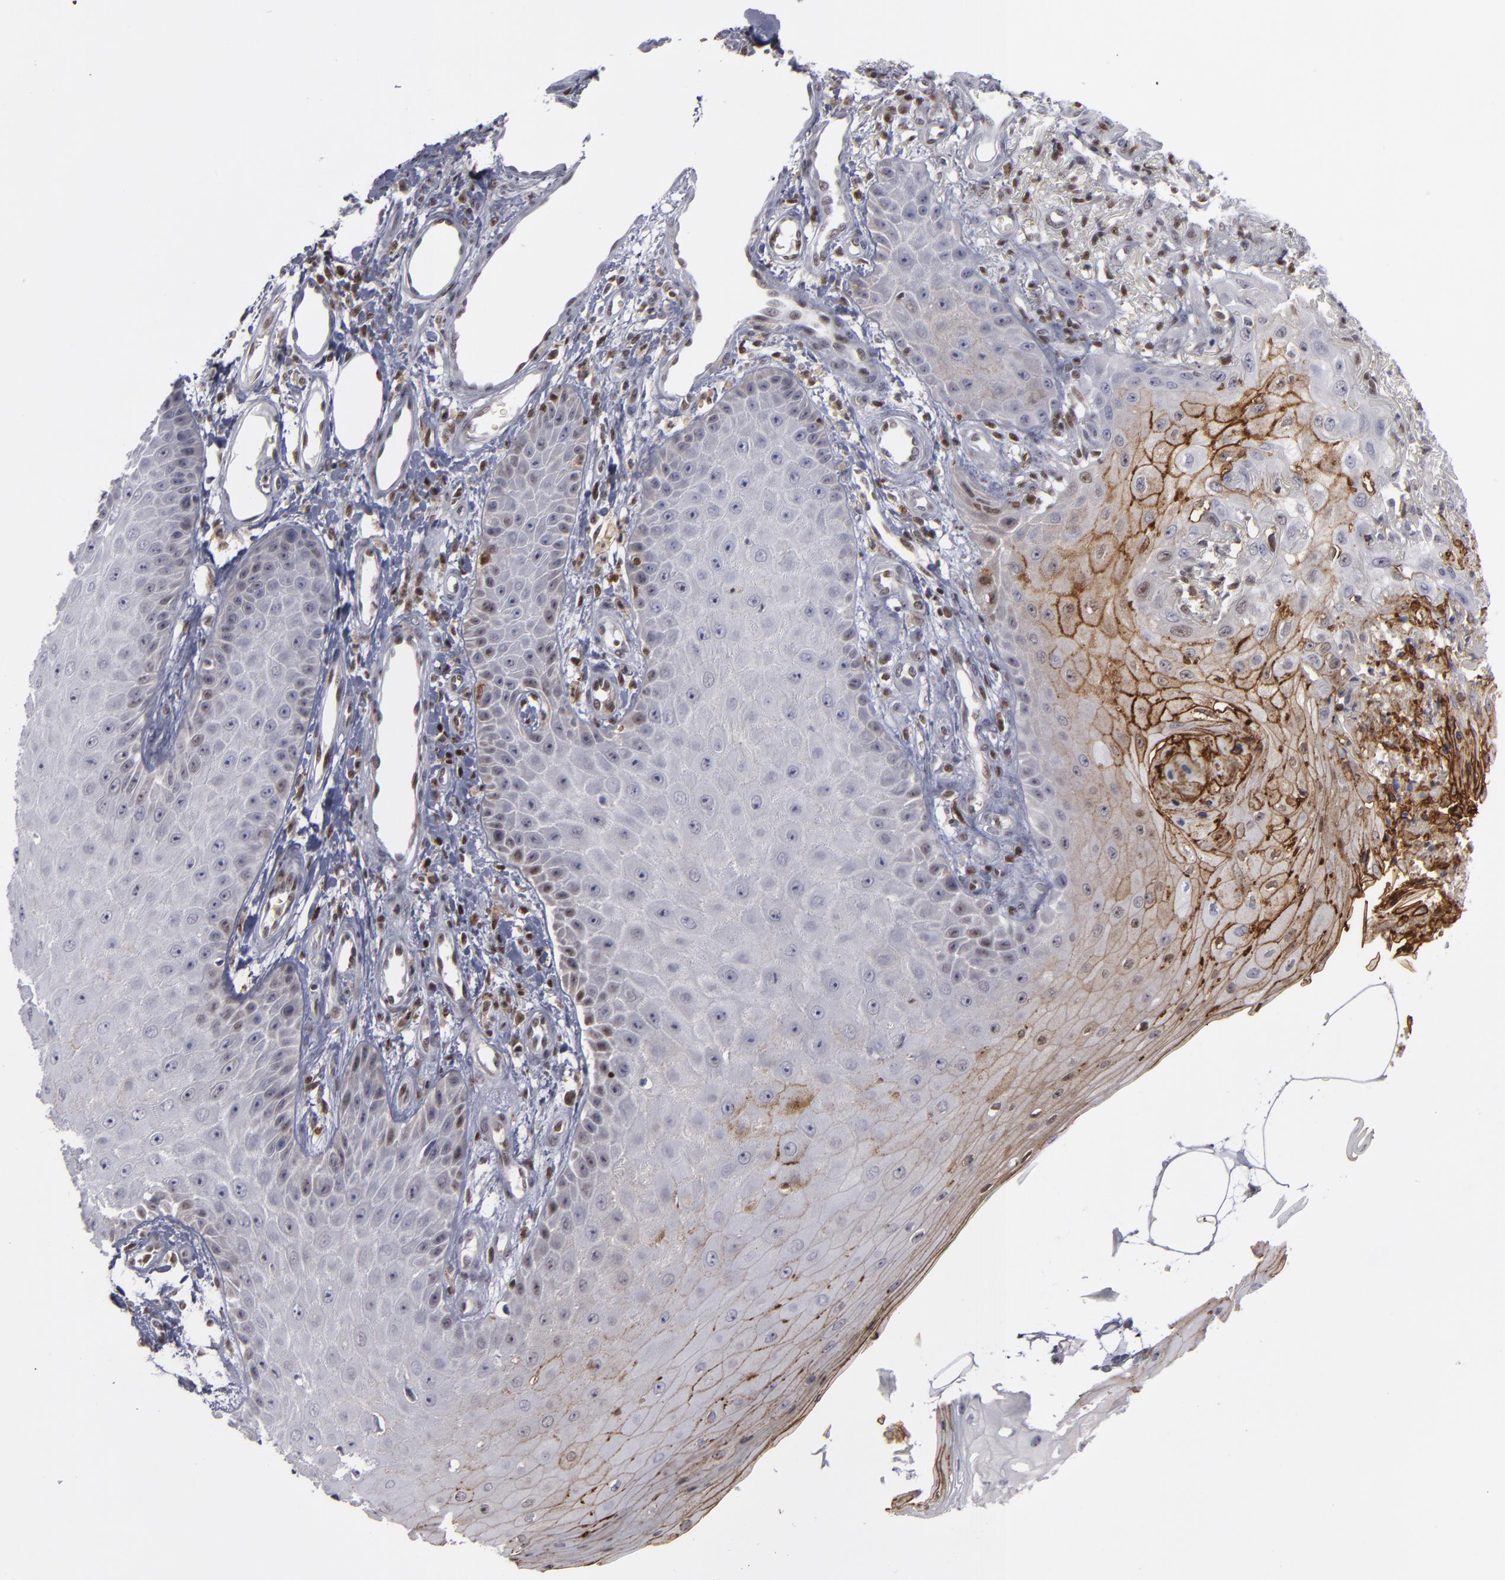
{"staining": {"intensity": "moderate", "quantity": "<25%", "location": "cytoplasmic/membranous,nuclear"}, "tissue": "skin cancer", "cell_type": "Tumor cells", "image_type": "cancer", "snomed": [{"axis": "morphology", "description": "Squamous cell carcinoma, NOS"}, {"axis": "topography", "description": "Skin"}], "caption": "DAB (3,3'-diaminobenzidine) immunohistochemical staining of squamous cell carcinoma (skin) shows moderate cytoplasmic/membranous and nuclear protein expression in approximately <25% of tumor cells.", "gene": "GSR", "patient": {"sex": "female", "age": 40}}